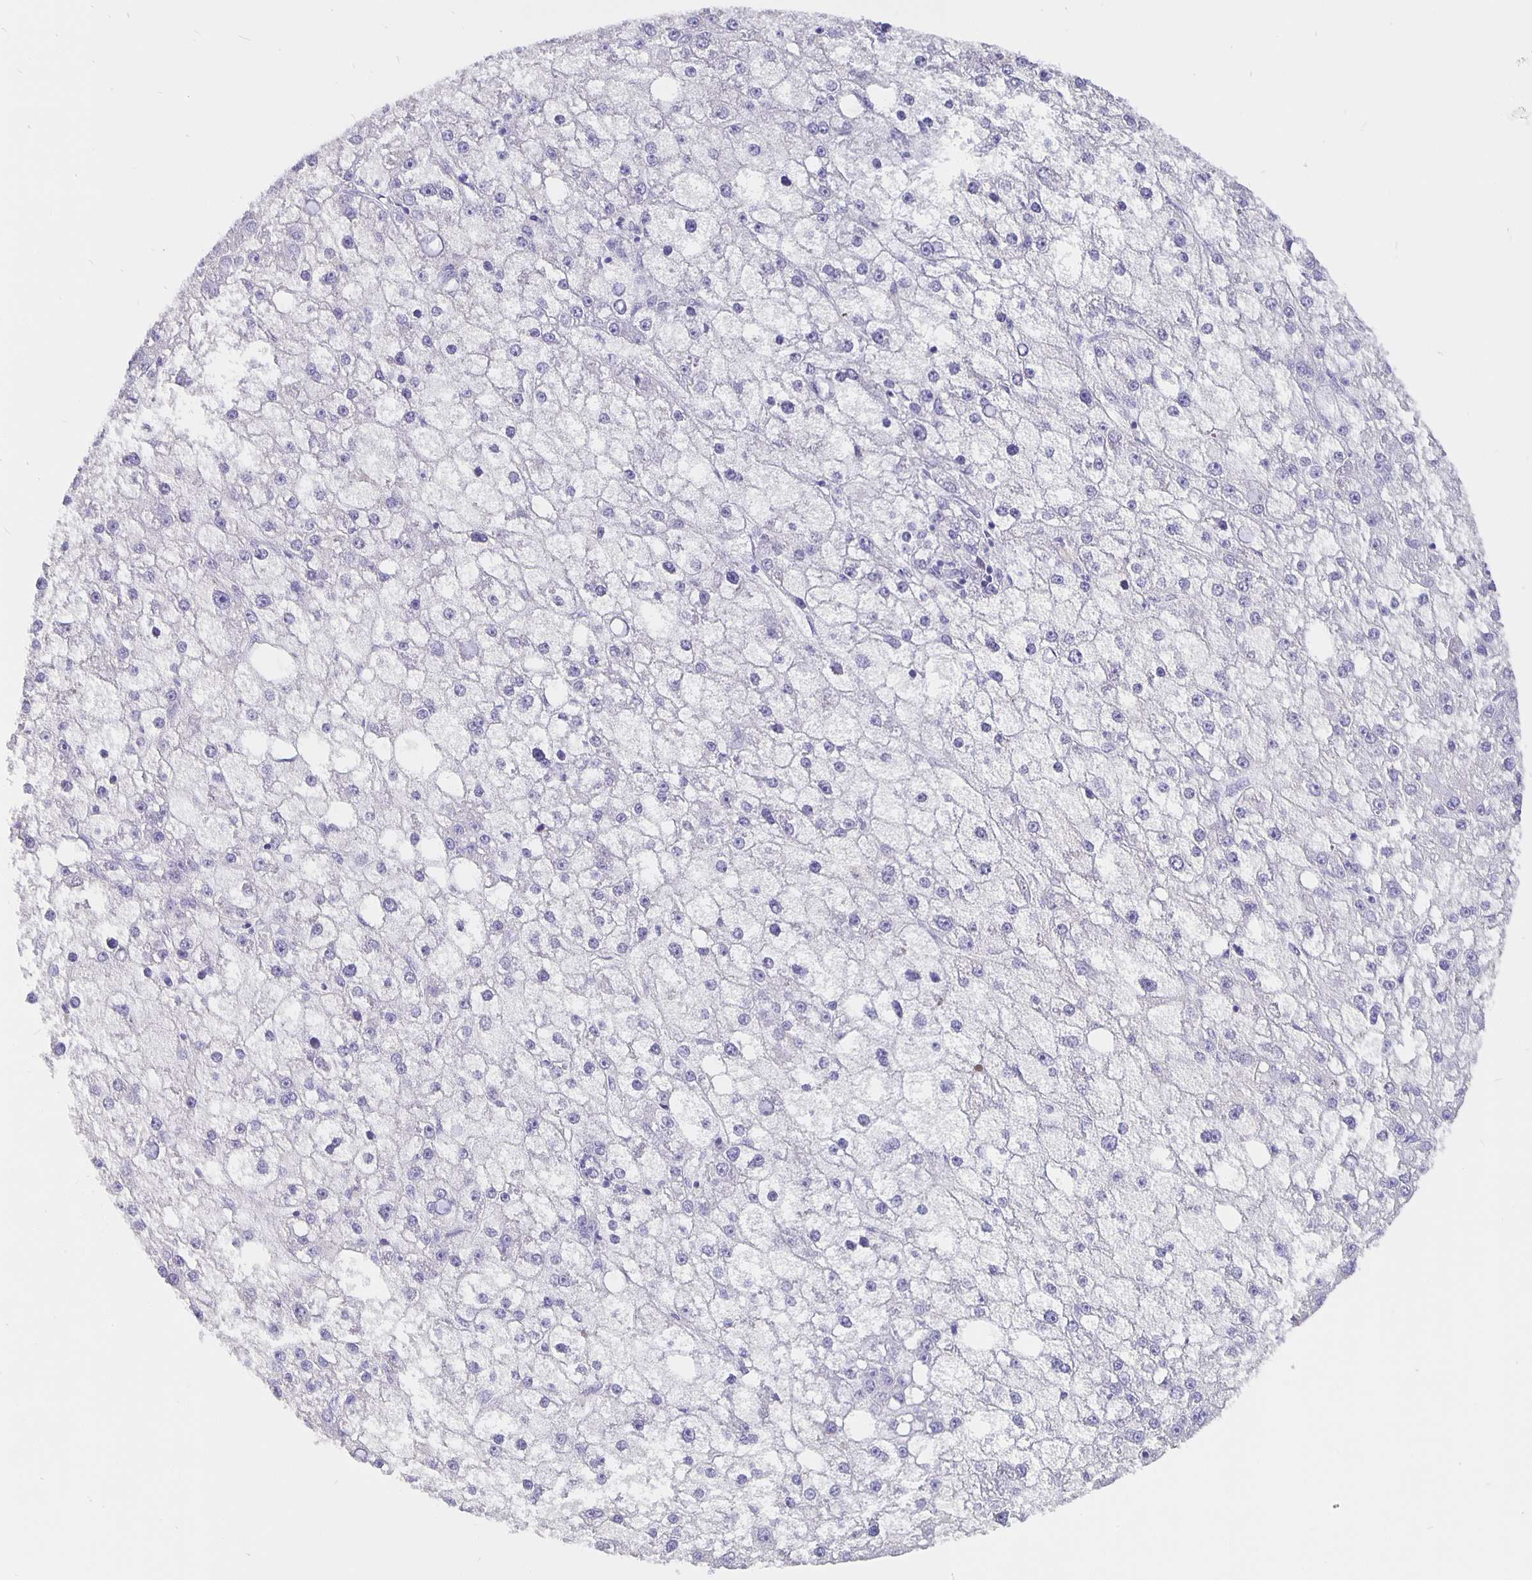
{"staining": {"intensity": "negative", "quantity": "none", "location": "none"}, "tissue": "liver cancer", "cell_type": "Tumor cells", "image_type": "cancer", "snomed": [{"axis": "morphology", "description": "Carcinoma, Hepatocellular, NOS"}, {"axis": "topography", "description": "Liver"}], "caption": "Immunohistochemical staining of human liver hepatocellular carcinoma reveals no significant positivity in tumor cells.", "gene": "CFAP74", "patient": {"sex": "male", "age": 67}}